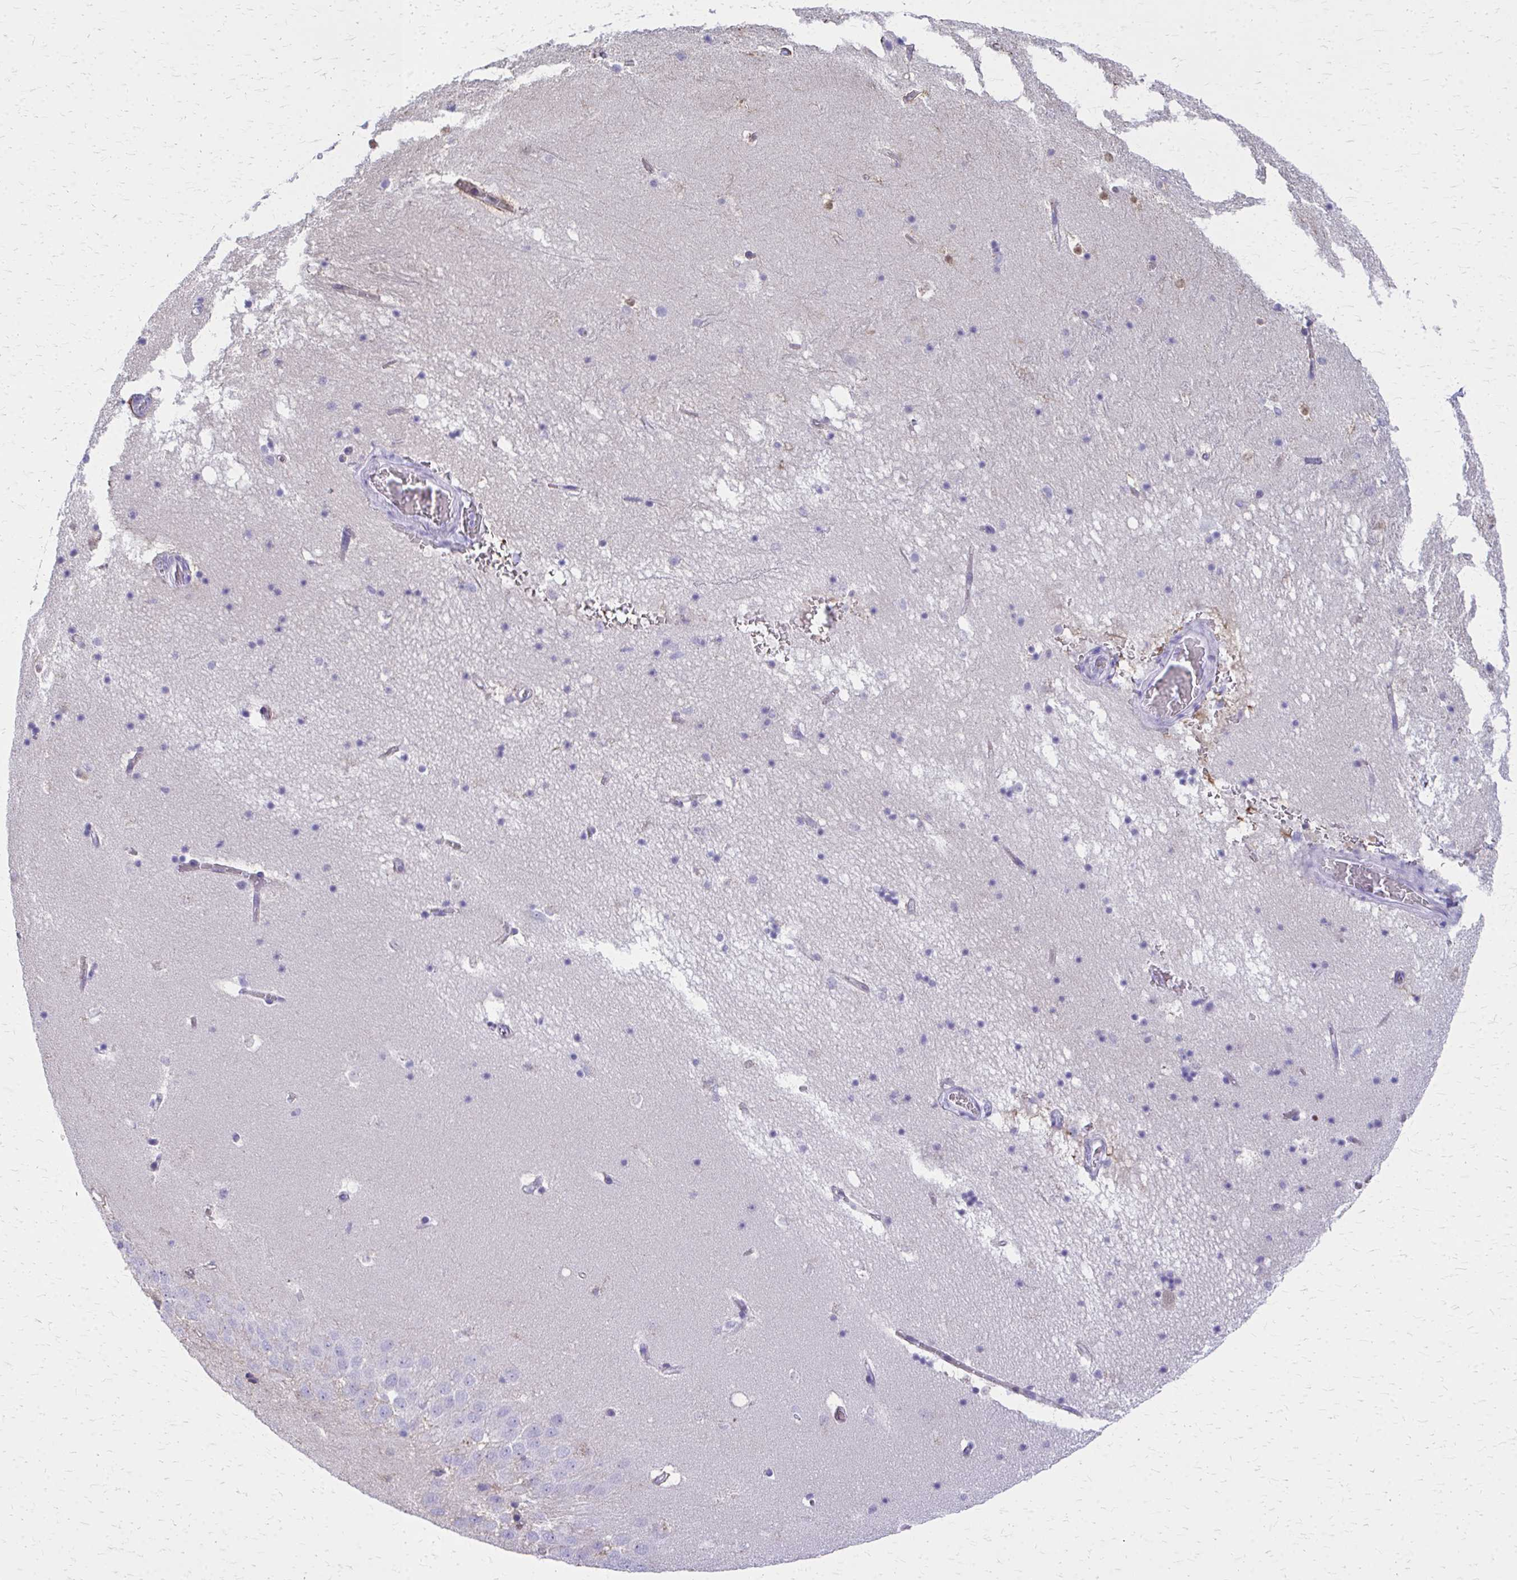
{"staining": {"intensity": "moderate", "quantity": "<25%", "location": "cytoplasmic/membranous"}, "tissue": "hippocampus", "cell_type": "Glial cells", "image_type": "normal", "snomed": [{"axis": "morphology", "description": "Normal tissue, NOS"}, {"axis": "topography", "description": "Hippocampus"}], "caption": "Immunohistochemistry (IHC) staining of normal hippocampus, which exhibits low levels of moderate cytoplasmic/membranous staining in approximately <25% of glial cells indicating moderate cytoplasmic/membranous protein expression. The staining was performed using DAB (3,3'-diaminobenzidine) (brown) for protein detection and nuclei were counterstained in hematoxylin (blue).", "gene": "TPSG1", "patient": {"sex": "male", "age": 58}}